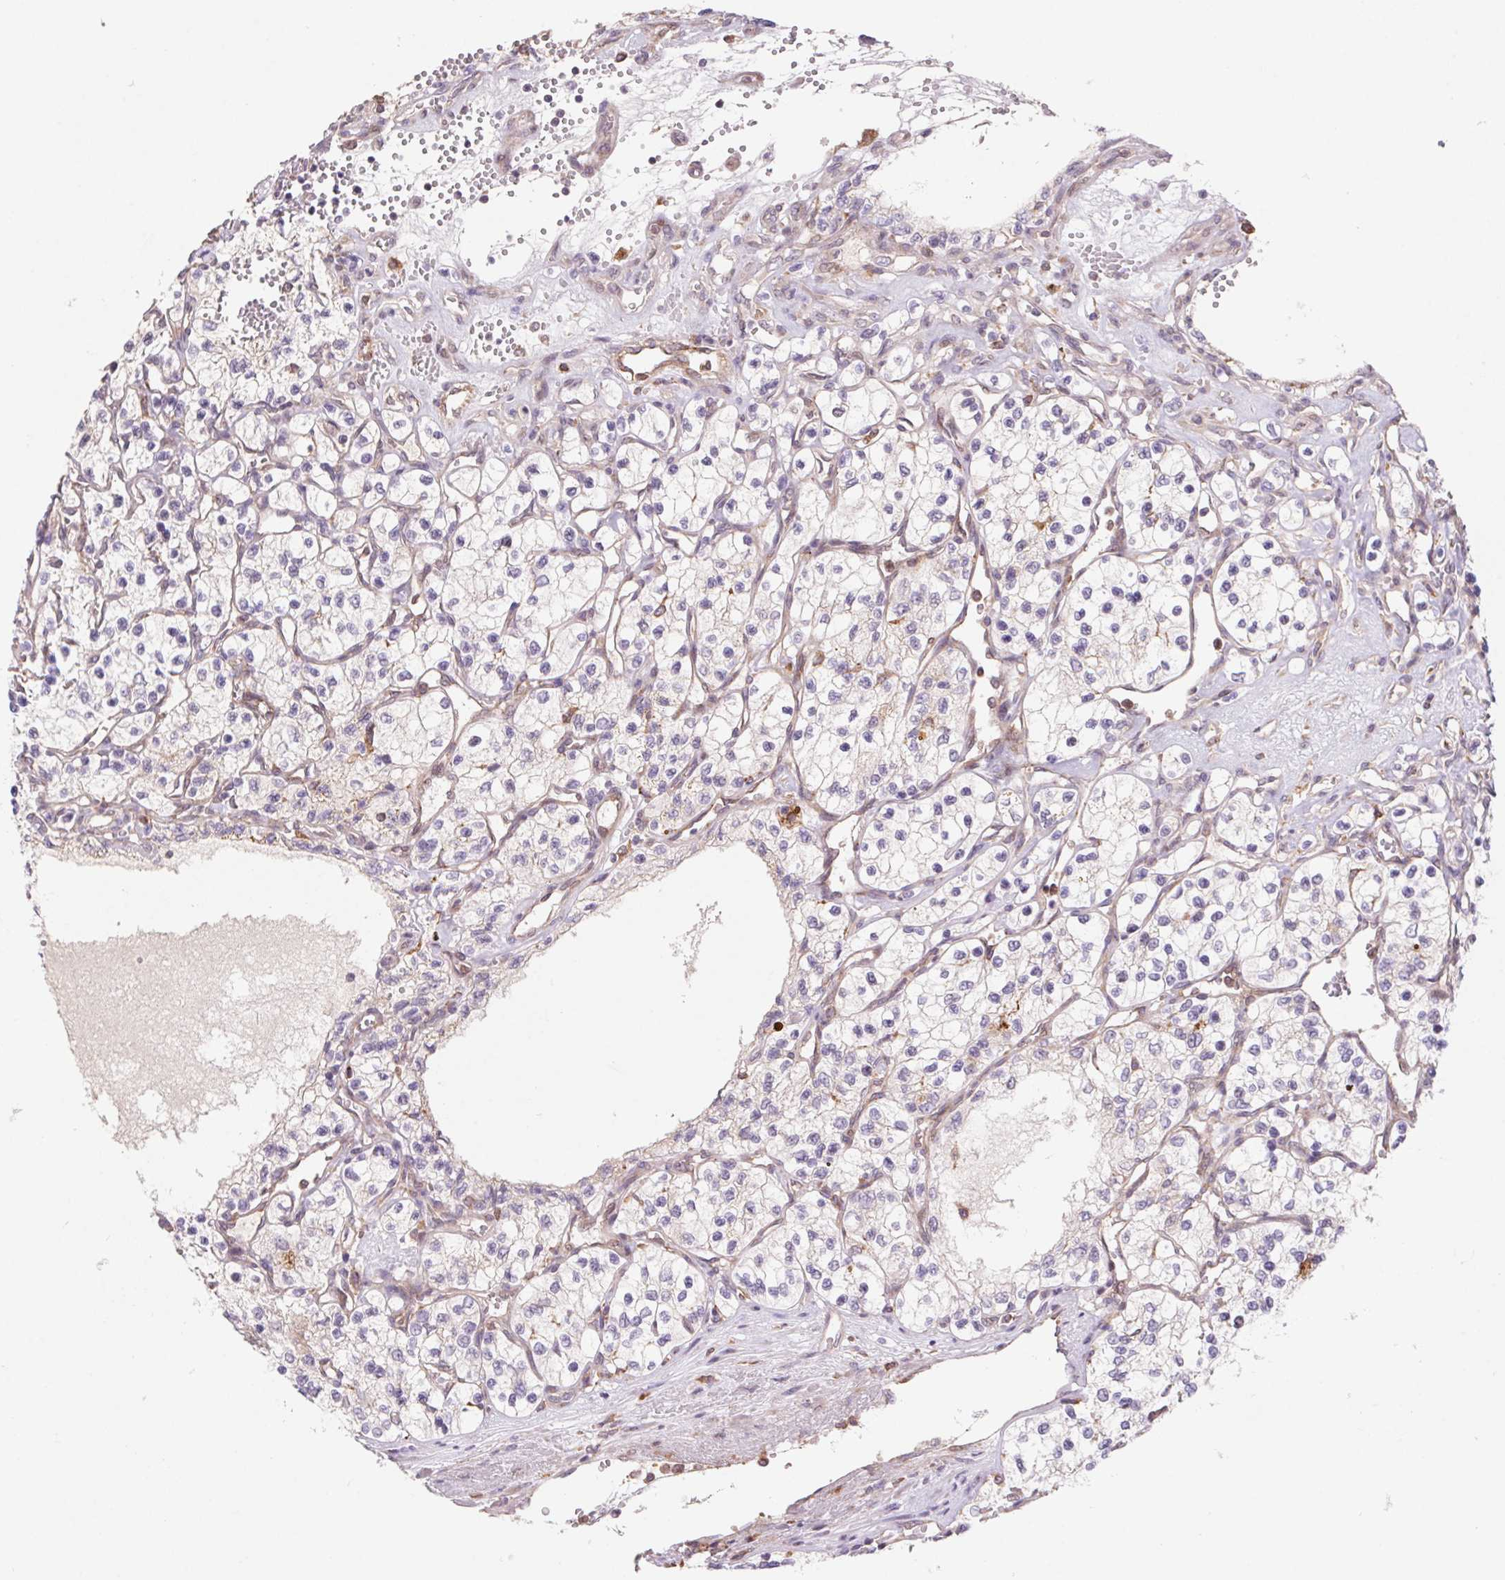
{"staining": {"intensity": "negative", "quantity": "none", "location": "none"}, "tissue": "renal cancer", "cell_type": "Tumor cells", "image_type": "cancer", "snomed": [{"axis": "morphology", "description": "Adenocarcinoma, NOS"}, {"axis": "topography", "description": "Kidney"}], "caption": "IHC of human renal cancer (adenocarcinoma) exhibits no positivity in tumor cells.", "gene": "KLHL20", "patient": {"sex": "female", "age": 69}}